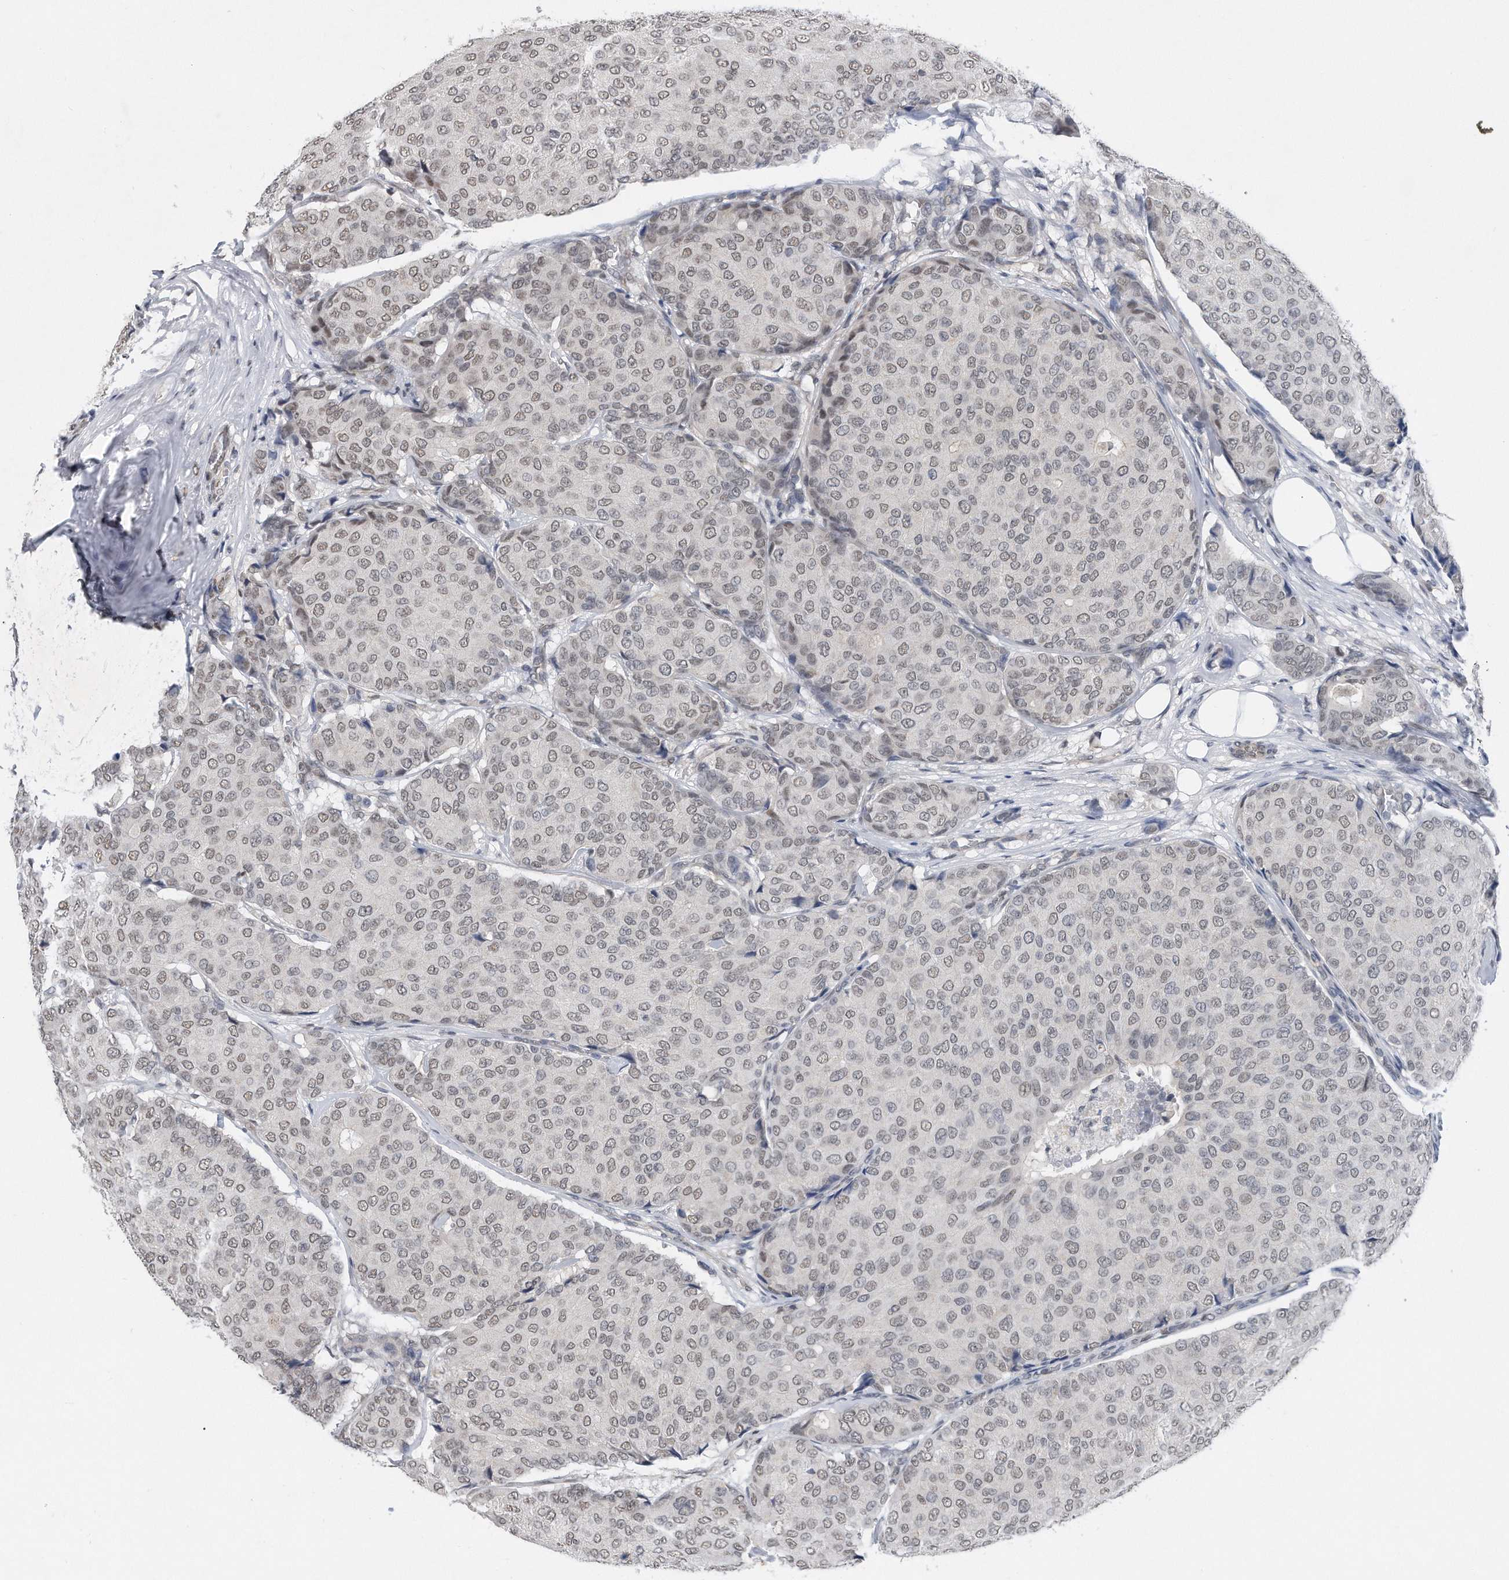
{"staining": {"intensity": "weak", "quantity": ">75%", "location": "nuclear"}, "tissue": "breast cancer", "cell_type": "Tumor cells", "image_type": "cancer", "snomed": [{"axis": "morphology", "description": "Duct carcinoma"}, {"axis": "topography", "description": "Breast"}], "caption": "IHC histopathology image of neoplastic tissue: breast cancer stained using immunohistochemistry exhibits low levels of weak protein expression localized specifically in the nuclear of tumor cells, appearing as a nuclear brown color.", "gene": "TP53INP1", "patient": {"sex": "female", "age": 75}}